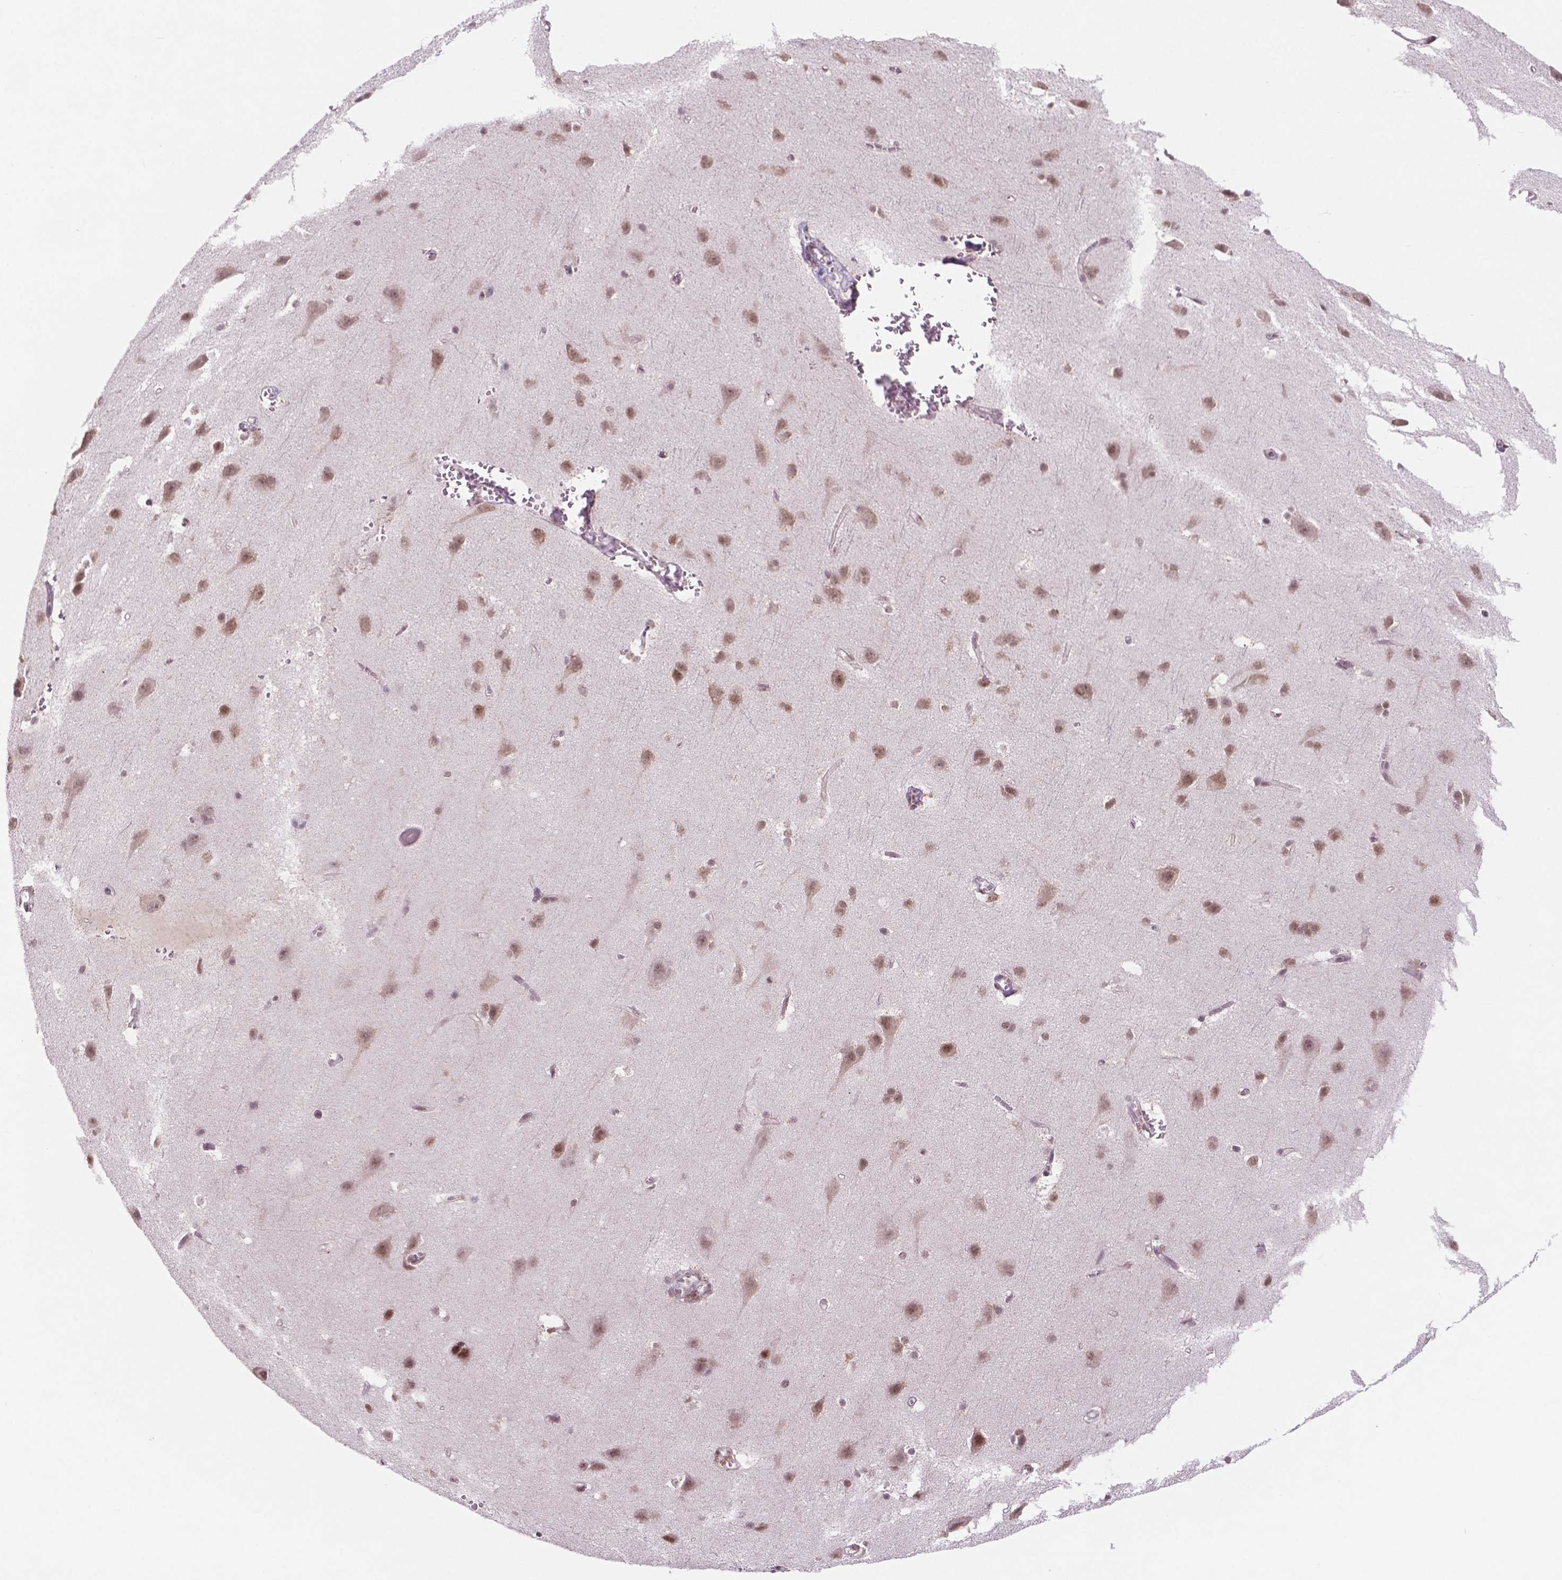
{"staining": {"intensity": "moderate", "quantity": ">75%", "location": "nuclear"}, "tissue": "cerebral cortex", "cell_type": "Endothelial cells", "image_type": "normal", "snomed": [{"axis": "morphology", "description": "Normal tissue, NOS"}, {"axis": "topography", "description": "Cerebral cortex"}], "caption": "Protein expression analysis of benign cerebral cortex reveals moderate nuclear expression in approximately >75% of endothelial cells.", "gene": "PHAX", "patient": {"sex": "male", "age": 37}}